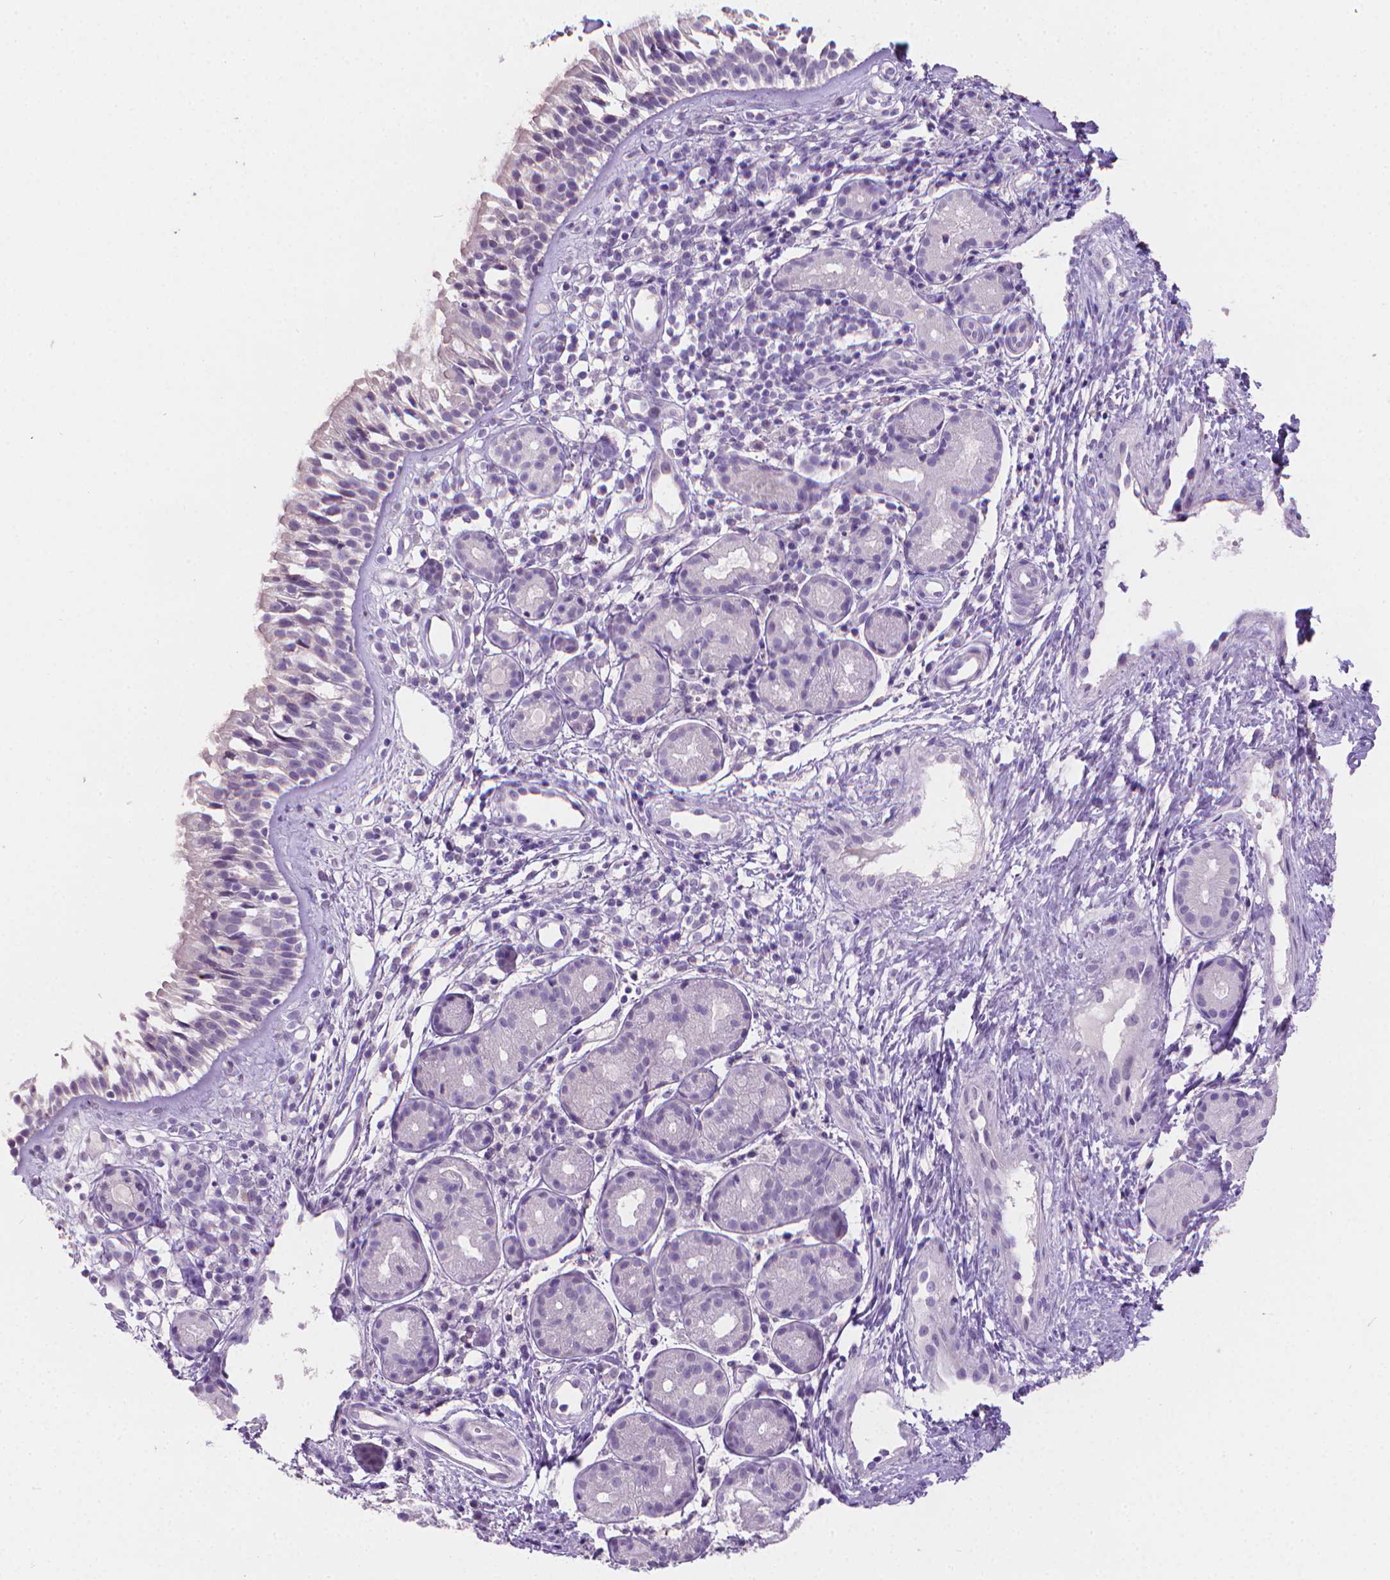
{"staining": {"intensity": "negative", "quantity": "none", "location": "none"}, "tissue": "nasopharynx", "cell_type": "Respiratory epithelial cells", "image_type": "normal", "snomed": [{"axis": "morphology", "description": "Normal tissue, NOS"}, {"axis": "topography", "description": "Nasopharynx"}], "caption": "High power microscopy photomicrograph of an immunohistochemistry micrograph of normal nasopharynx, revealing no significant positivity in respiratory epithelial cells. (DAB (3,3'-diaminobenzidine) IHC, high magnification).", "gene": "TNNI2", "patient": {"sex": "male", "age": 58}}